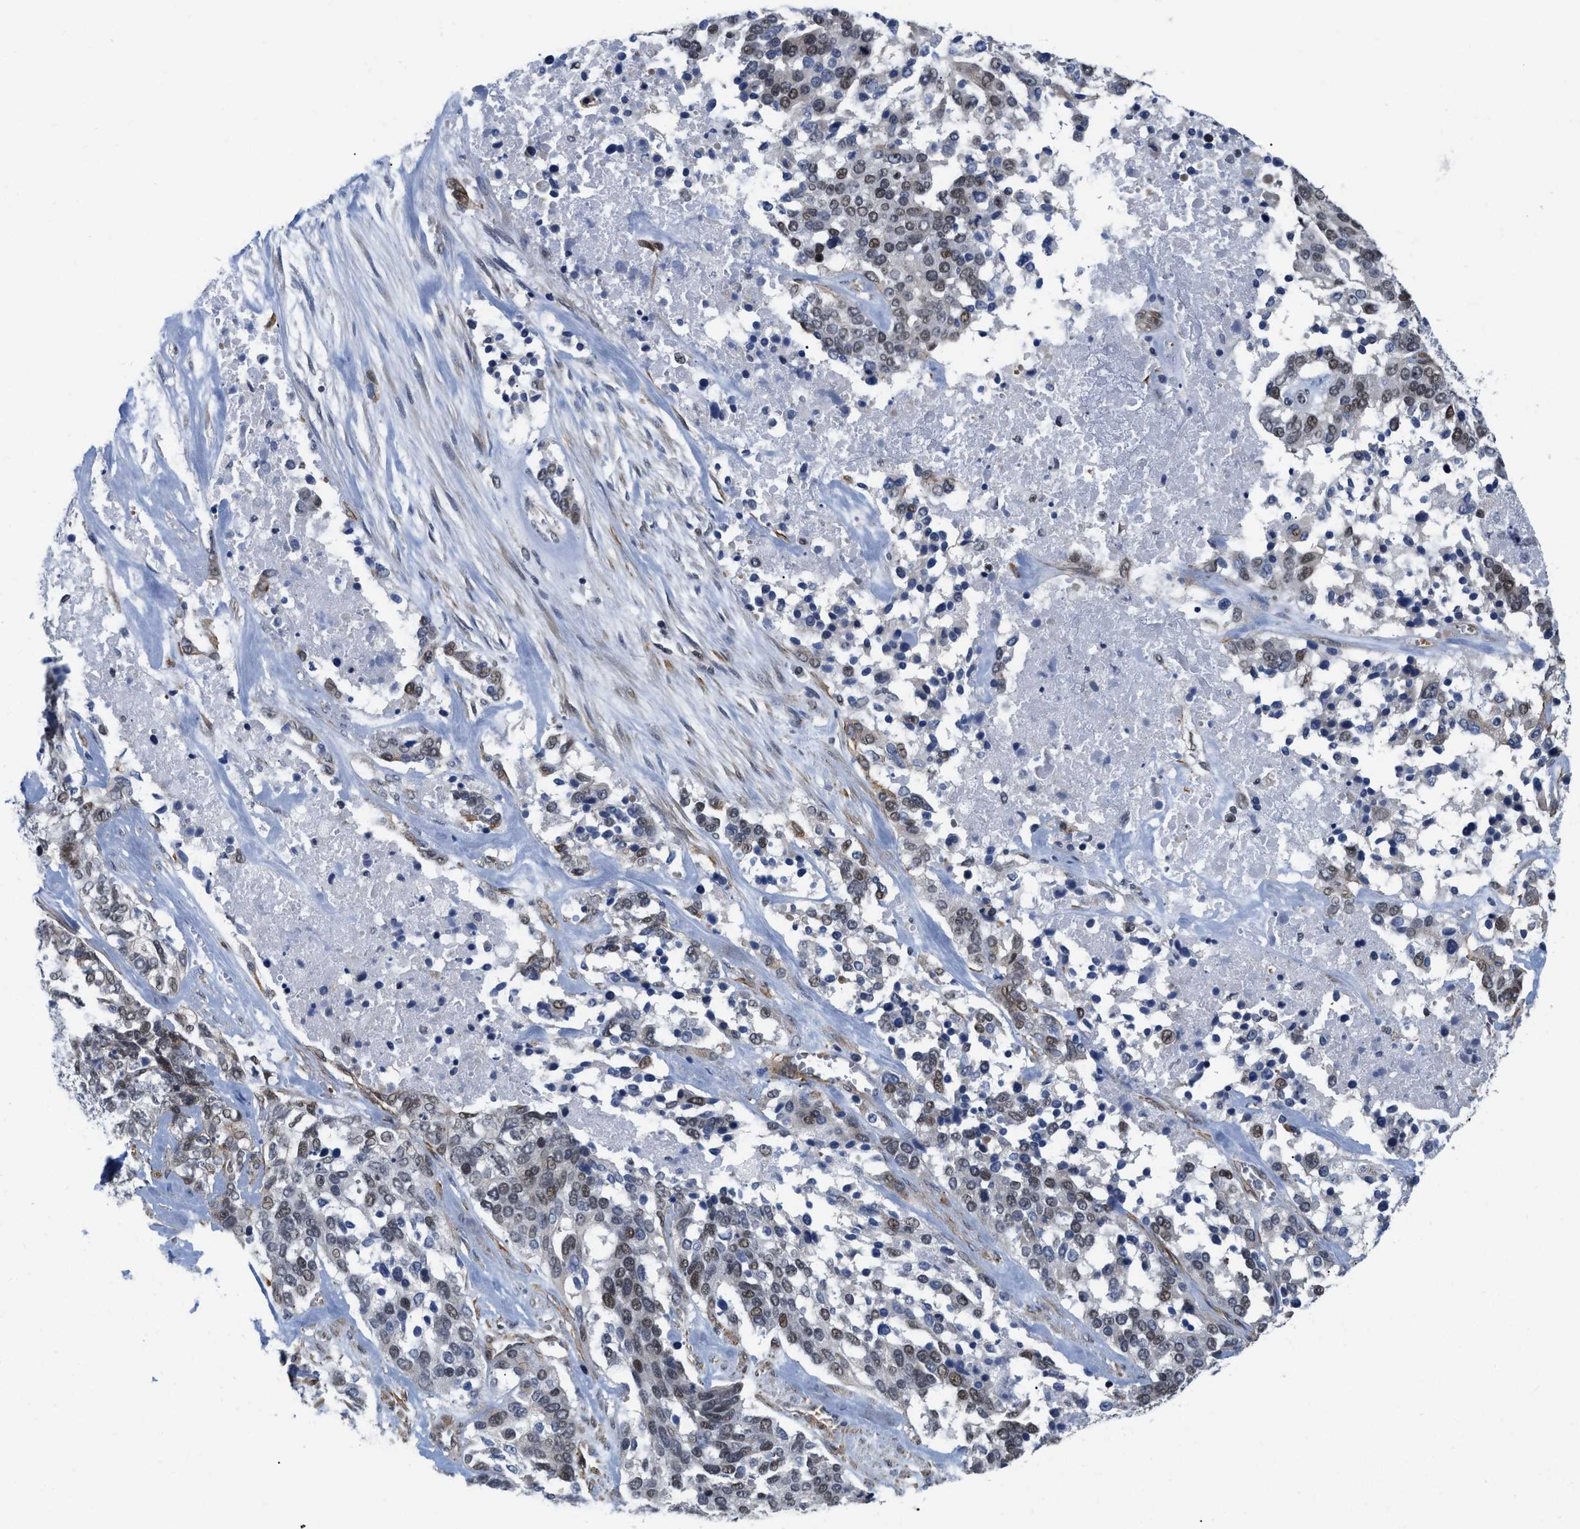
{"staining": {"intensity": "moderate", "quantity": "25%-75%", "location": "nuclear"}, "tissue": "ovarian cancer", "cell_type": "Tumor cells", "image_type": "cancer", "snomed": [{"axis": "morphology", "description": "Cystadenocarcinoma, serous, NOS"}, {"axis": "topography", "description": "Ovary"}], "caption": "Immunohistochemistry (IHC) image of human serous cystadenocarcinoma (ovarian) stained for a protein (brown), which reveals medium levels of moderate nuclear expression in about 25%-75% of tumor cells.", "gene": "GPRASP2", "patient": {"sex": "female", "age": 44}}